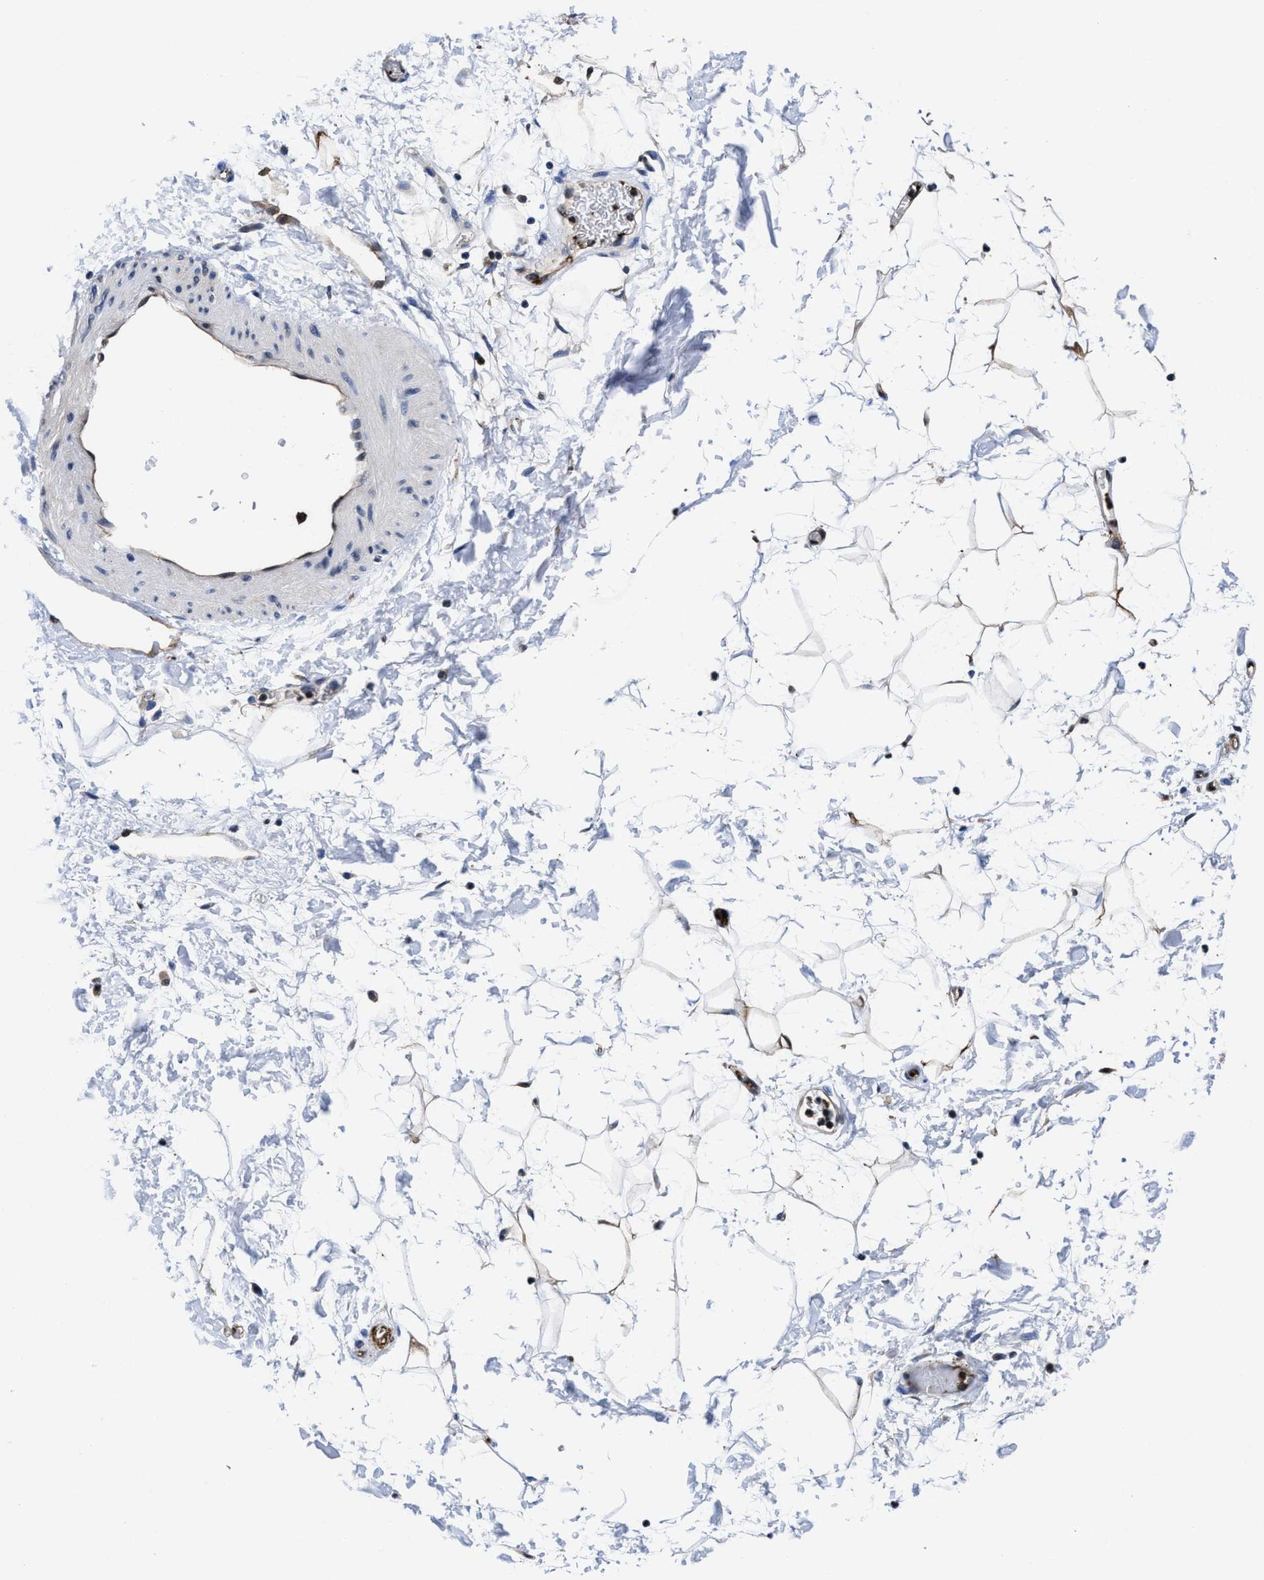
{"staining": {"intensity": "moderate", "quantity": "25%-75%", "location": "cytoplasmic/membranous"}, "tissue": "adipose tissue", "cell_type": "Adipocytes", "image_type": "normal", "snomed": [{"axis": "morphology", "description": "Normal tissue, NOS"}, {"axis": "topography", "description": "Soft tissue"}], "caption": "Protein staining displays moderate cytoplasmic/membranous positivity in approximately 25%-75% of adipocytes in normal adipose tissue. The protein of interest is stained brown, and the nuclei are stained in blue (DAB (3,3'-diaminobenzidine) IHC with brightfield microscopy, high magnification).", "gene": "ACLY", "patient": {"sex": "male", "age": 72}}